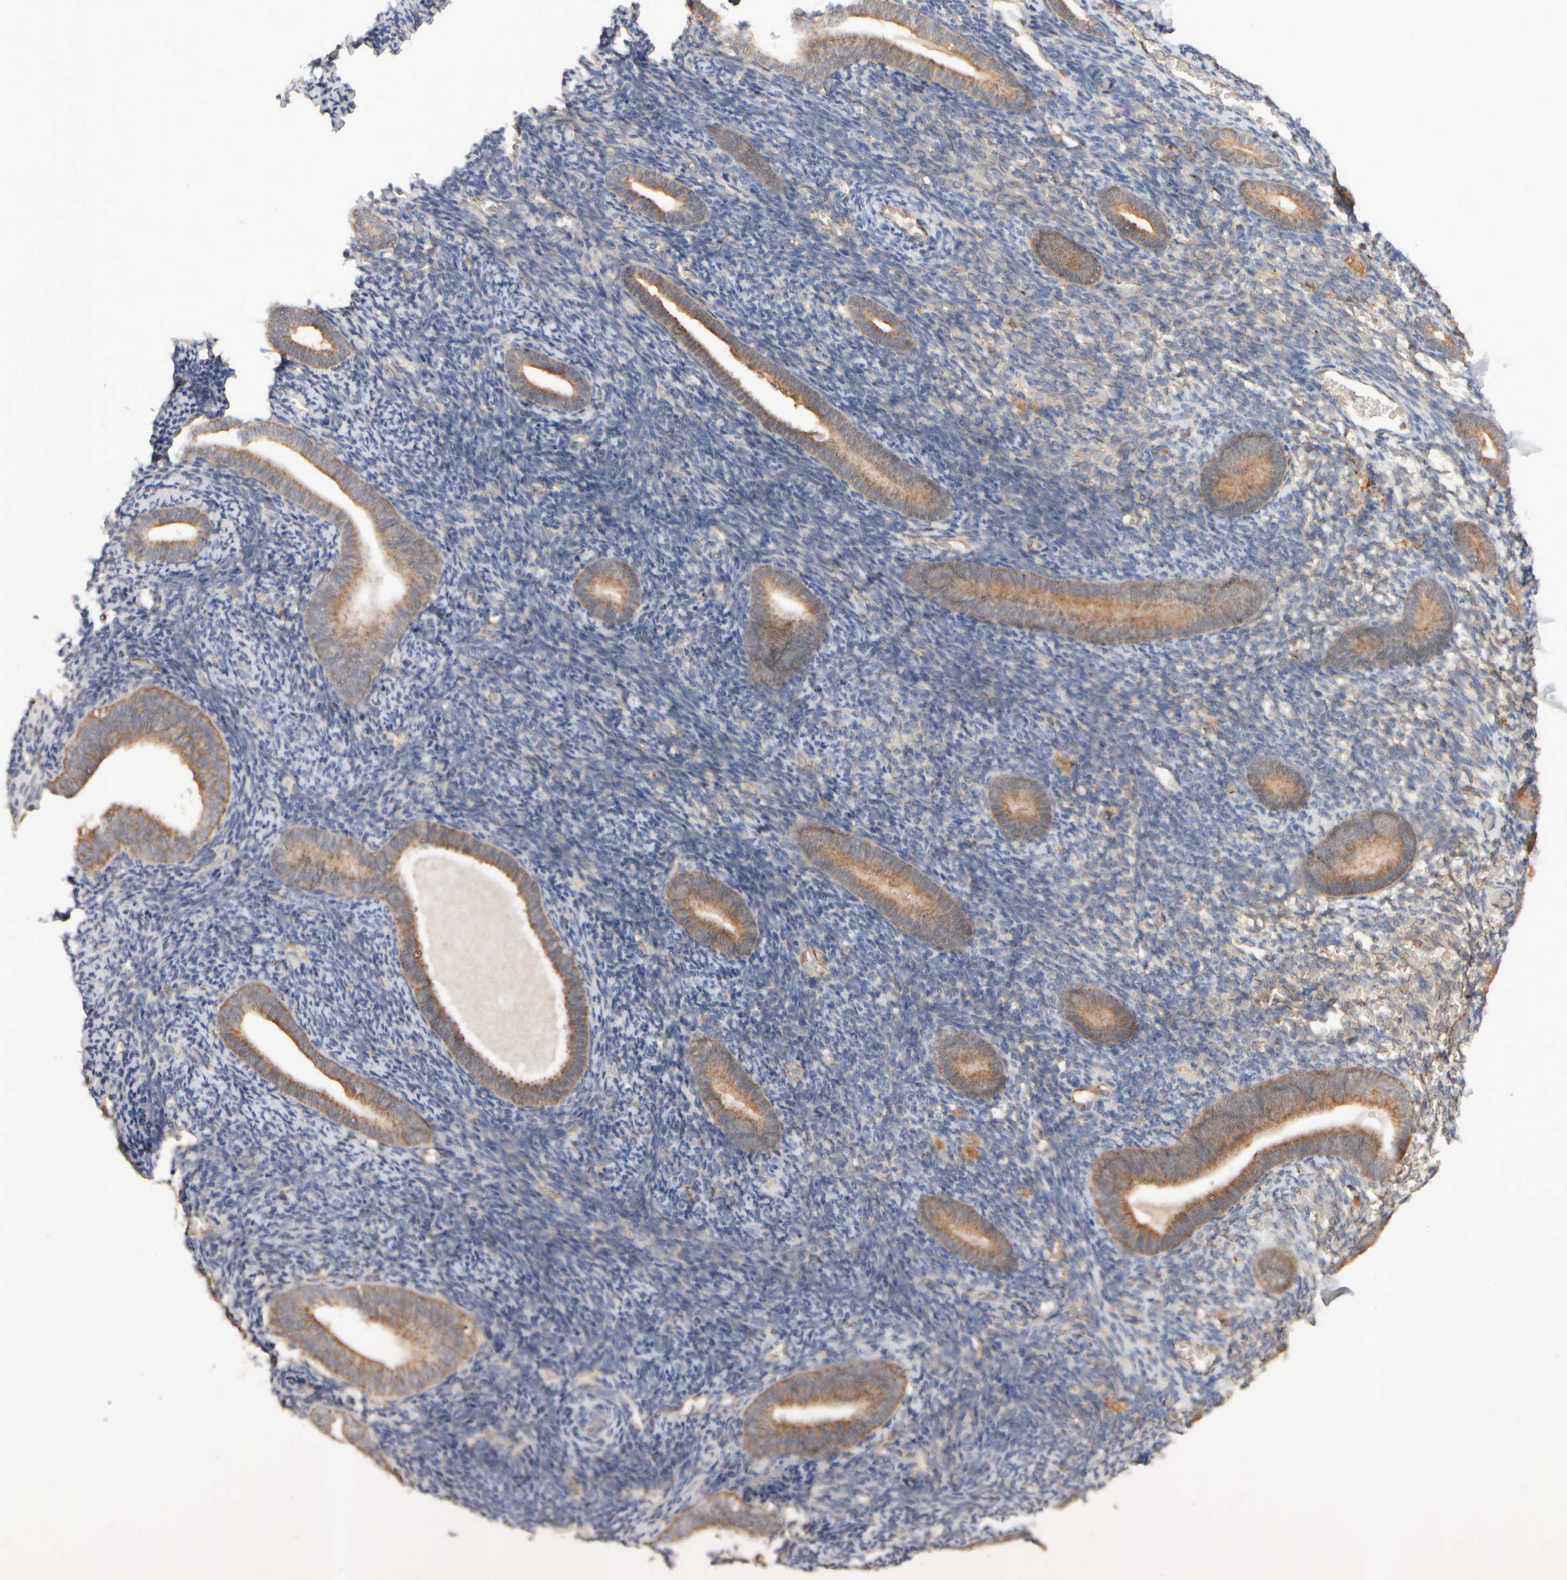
{"staining": {"intensity": "weak", "quantity": "<25%", "location": "cytoplasmic/membranous"}, "tissue": "endometrium", "cell_type": "Cells in endometrial stroma", "image_type": "normal", "snomed": [{"axis": "morphology", "description": "Normal tissue, NOS"}, {"axis": "topography", "description": "Endometrium"}], "caption": "This is an IHC micrograph of unremarkable endometrium. There is no staining in cells in endometrial stroma.", "gene": "EIF2B3", "patient": {"sex": "female", "age": 51}}